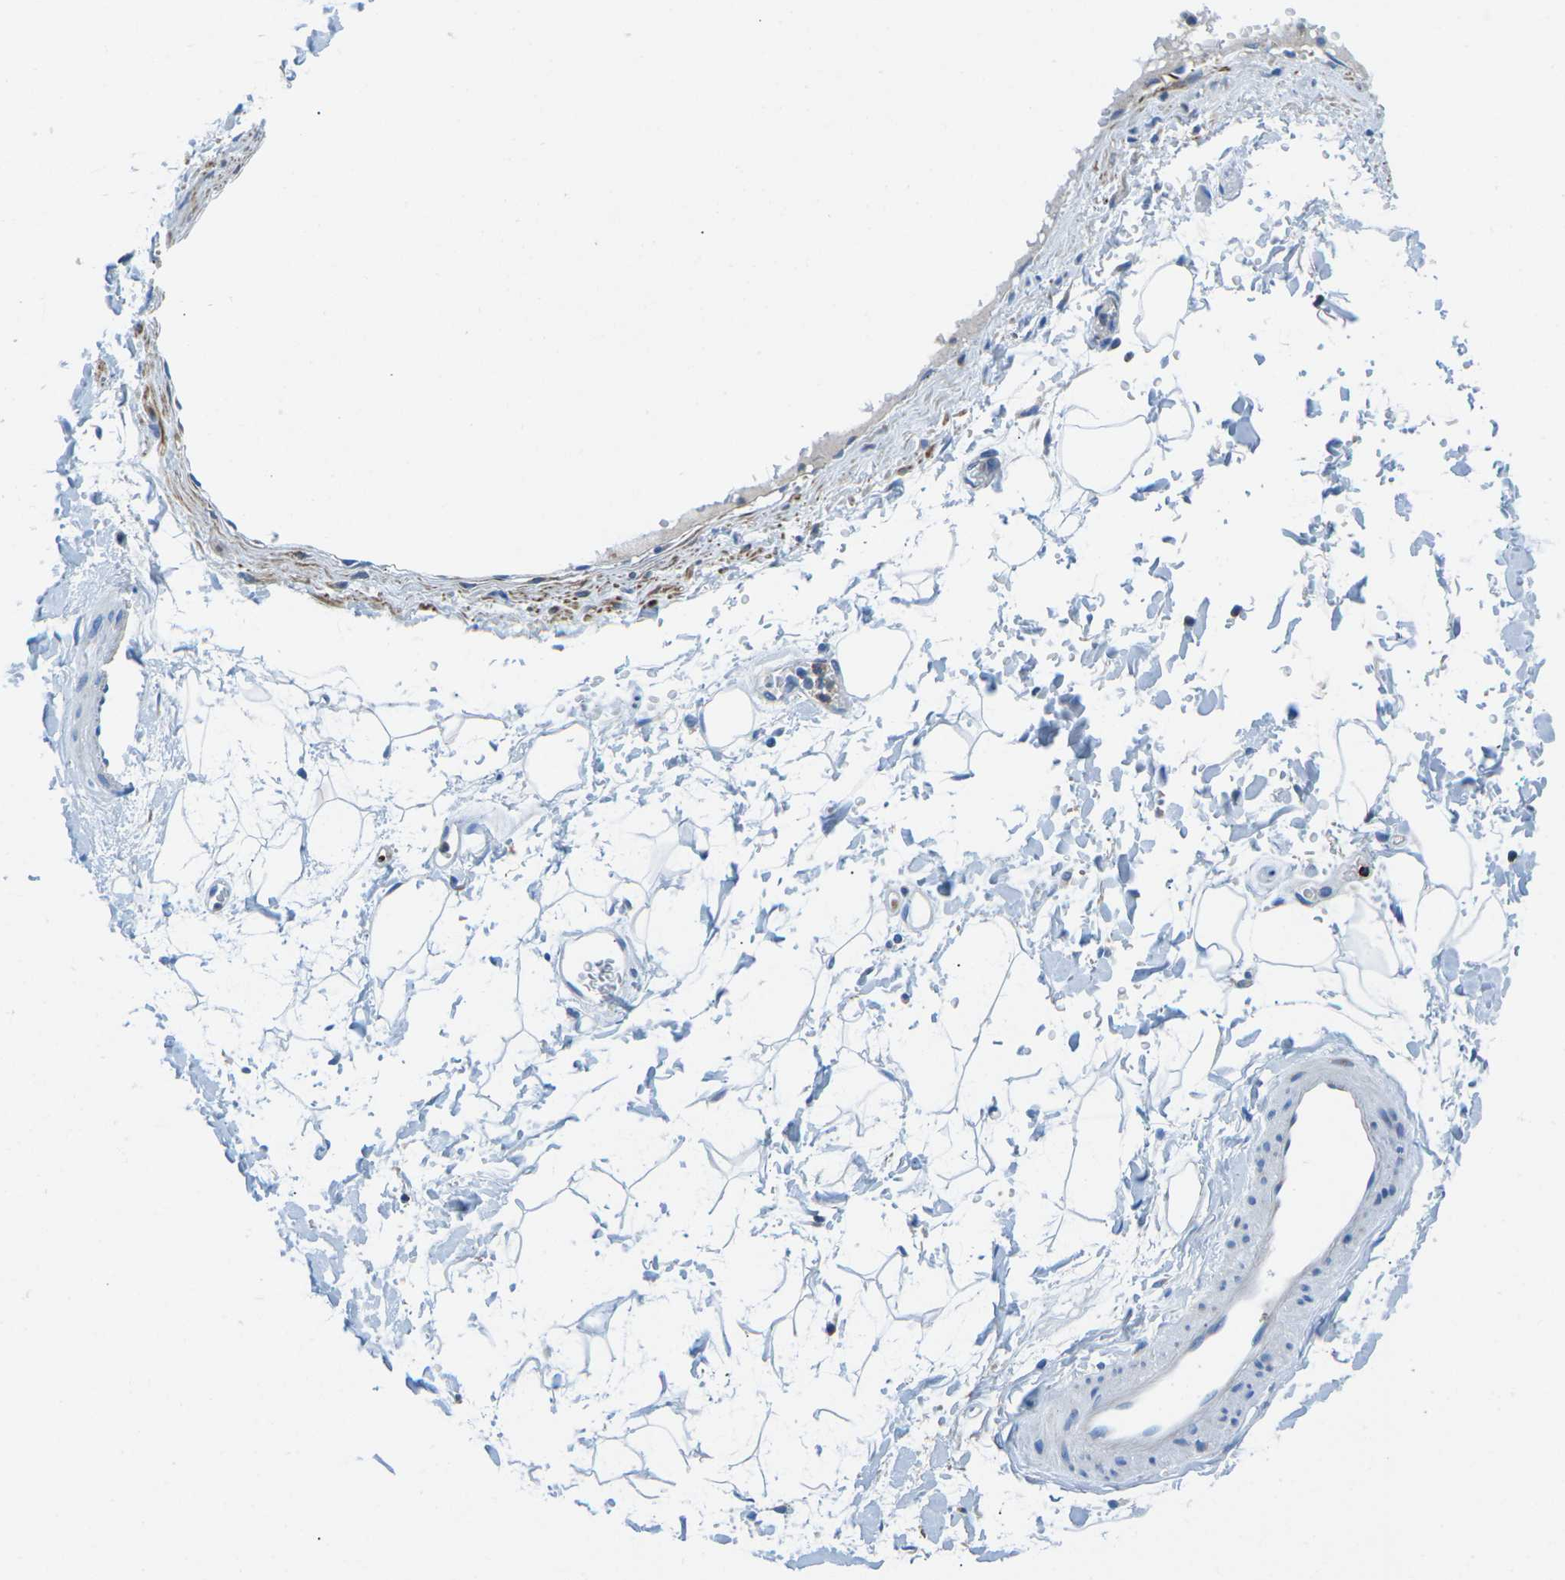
{"staining": {"intensity": "negative", "quantity": "none", "location": "none"}, "tissue": "adipose tissue", "cell_type": "Adipocytes", "image_type": "normal", "snomed": [{"axis": "morphology", "description": "Normal tissue, NOS"}, {"axis": "topography", "description": "Soft tissue"}], "caption": "Immunohistochemistry of unremarkable adipose tissue reveals no positivity in adipocytes. (DAB immunohistochemistry (IHC) with hematoxylin counter stain).", "gene": "MC4R", "patient": {"sex": "male", "age": 72}}